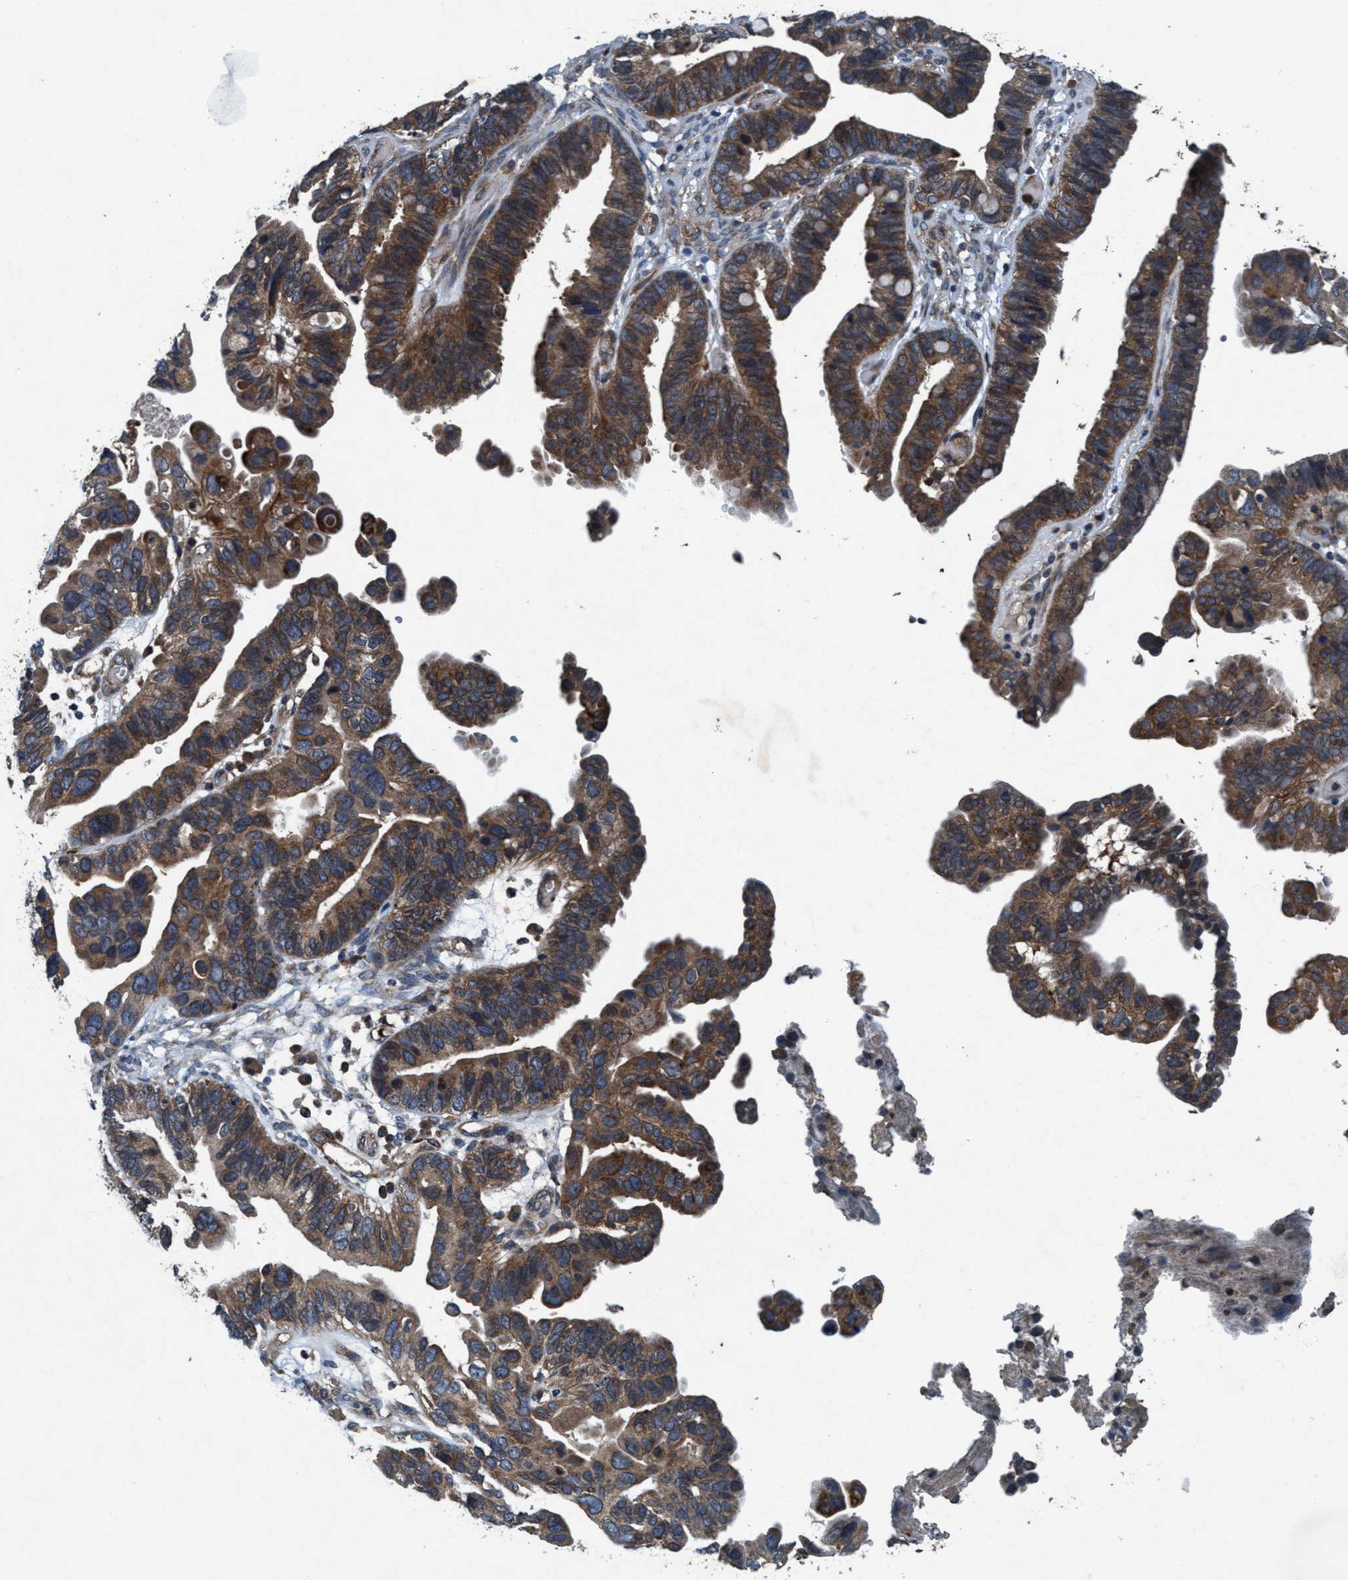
{"staining": {"intensity": "moderate", "quantity": ">75%", "location": "cytoplasmic/membranous"}, "tissue": "ovarian cancer", "cell_type": "Tumor cells", "image_type": "cancer", "snomed": [{"axis": "morphology", "description": "Cystadenocarcinoma, serous, NOS"}, {"axis": "topography", "description": "Ovary"}], "caption": "Ovarian serous cystadenocarcinoma tissue shows moderate cytoplasmic/membranous expression in about >75% of tumor cells, visualized by immunohistochemistry. The staining is performed using DAB (3,3'-diaminobenzidine) brown chromogen to label protein expression. The nuclei are counter-stained blue using hematoxylin.", "gene": "AKT1S1", "patient": {"sex": "female", "age": 56}}